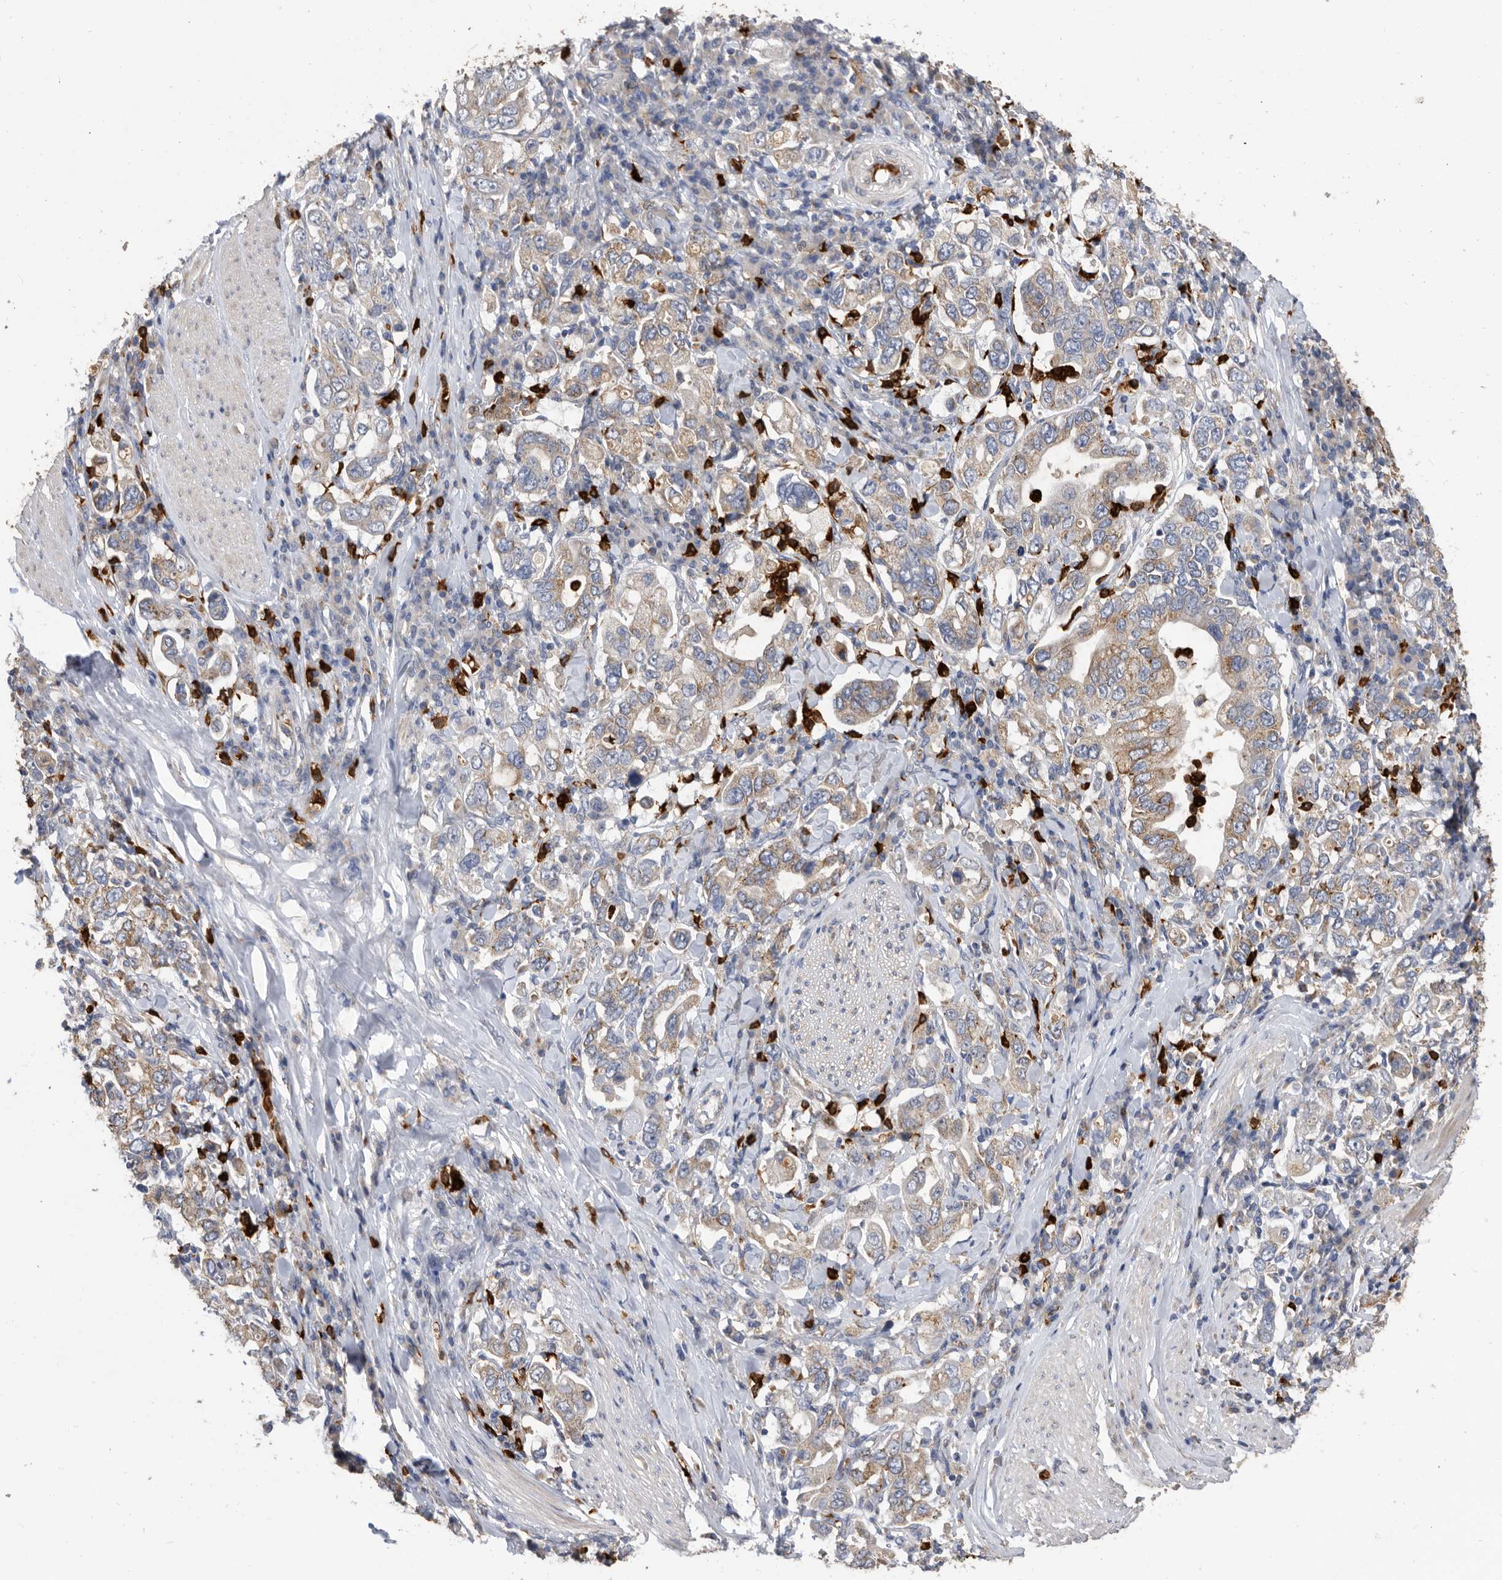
{"staining": {"intensity": "weak", "quantity": ">75%", "location": "cytoplasmic/membranous"}, "tissue": "stomach cancer", "cell_type": "Tumor cells", "image_type": "cancer", "snomed": [{"axis": "morphology", "description": "Adenocarcinoma, NOS"}, {"axis": "topography", "description": "Stomach, upper"}], "caption": "Immunohistochemistry staining of stomach cancer, which reveals low levels of weak cytoplasmic/membranous positivity in approximately >75% of tumor cells indicating weak cytoplasmic/membranous protein expression. The staining was performed using DAB (brown) for protein detection and nuclei were counterstained in hematoxylin (blue).", "gene": "CRISPLD2", "patient": {"sex": "male", "age": 62}}